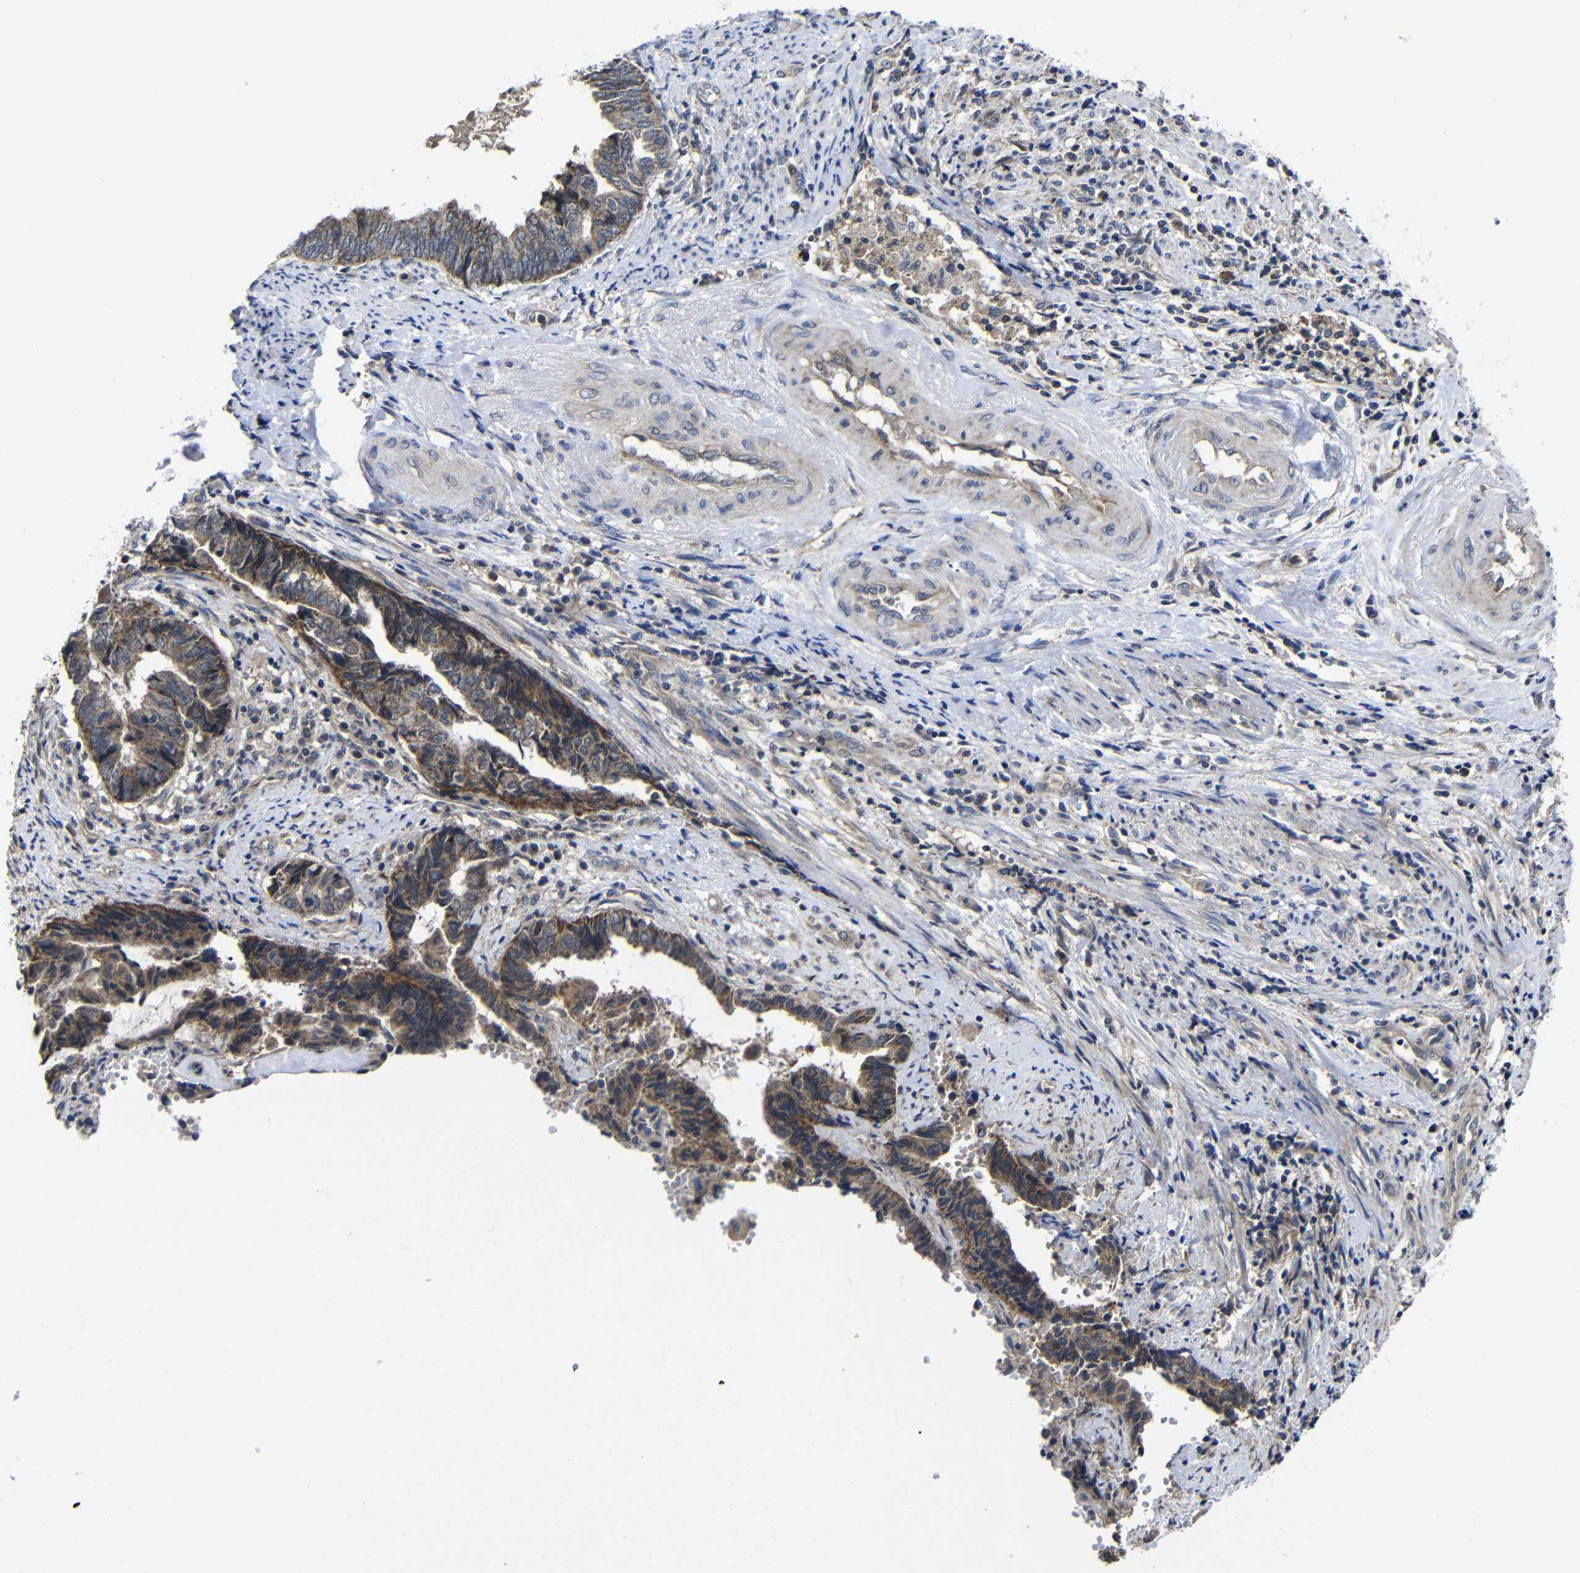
{"staining": {"intensity": "moderate", "quantity": ">75%", "location": "cytoplasmic/membranous"}, "tissue": "endometrial cancer", "cell_type": "Tumor cells", "image_type": "cancer", "snomed": [{"axis": "morphology", "description": "Adenocarcinoma, NOS"}, {"axis": "topography", "description": "Uterus"}, {"axis": "topography", "description": "Endometrium"}], "caption": "Endometrial cancer stained for a protein displays moderate cytoplasmic/membranous positivity in tumor cells.", "gene": "LPAR5", "patient": {"sex": "female", "age": 70}}